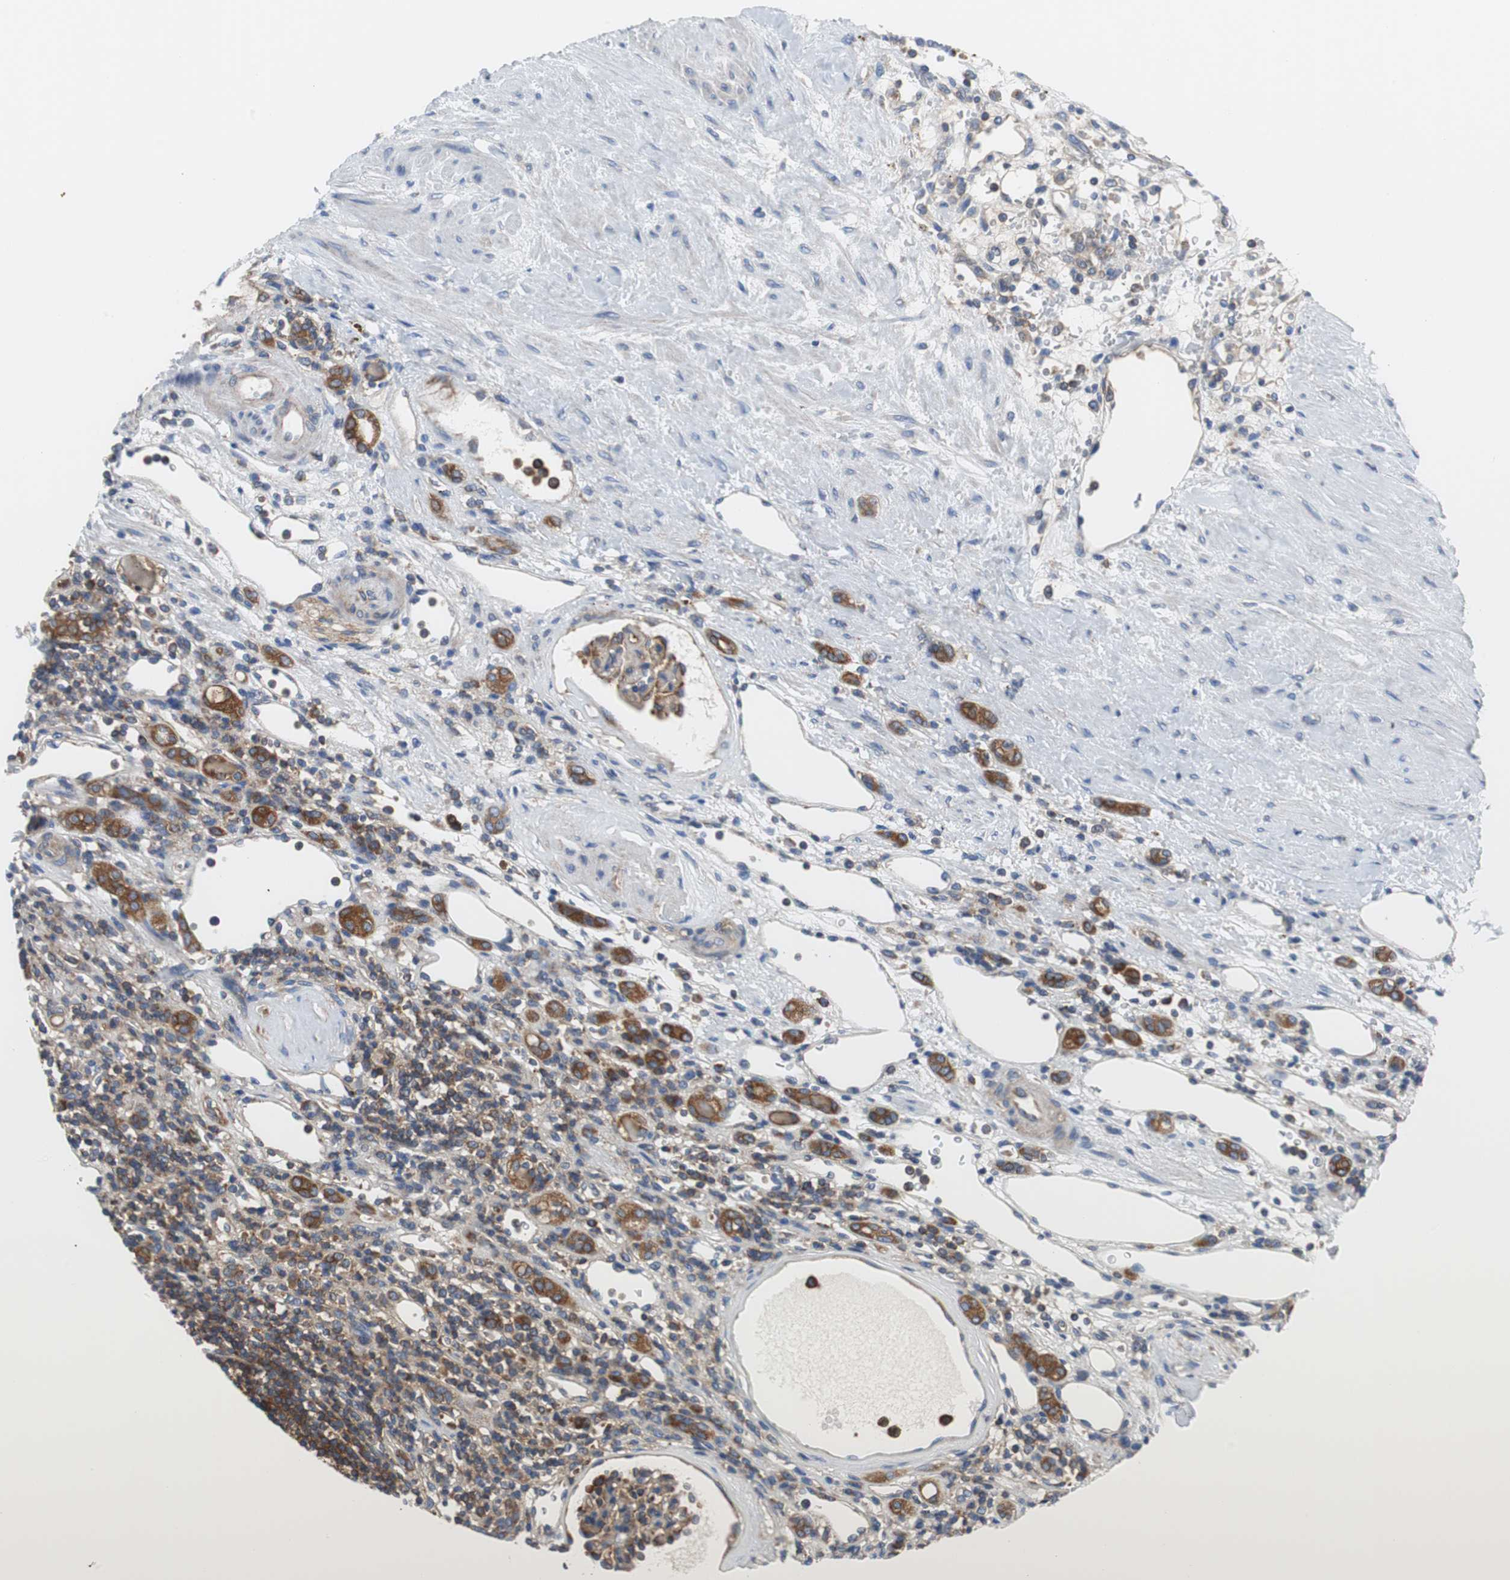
{"staining": {"intensity": "moderate", "quantity": ">75%", "location": "cytoplasmic/membranous"}, "tissue": "renal cancer", "cell_type": "Tumor cells", "image_type": "cancer", "snomed": [{"axis": "morphology", "description": "Normal tissue, NOS"}, {"axis": "morphology", "description": "Adenocarcinoma, NOS"}, {"axis": "topography", "description": "Kidney"}], "caption": "Tumor cells show moderate cytoplasmic/membranous expression in about >75% of cells in renal cancer.", "gene": "BRAF", "patient": {"sex": "female", "age": 55}}